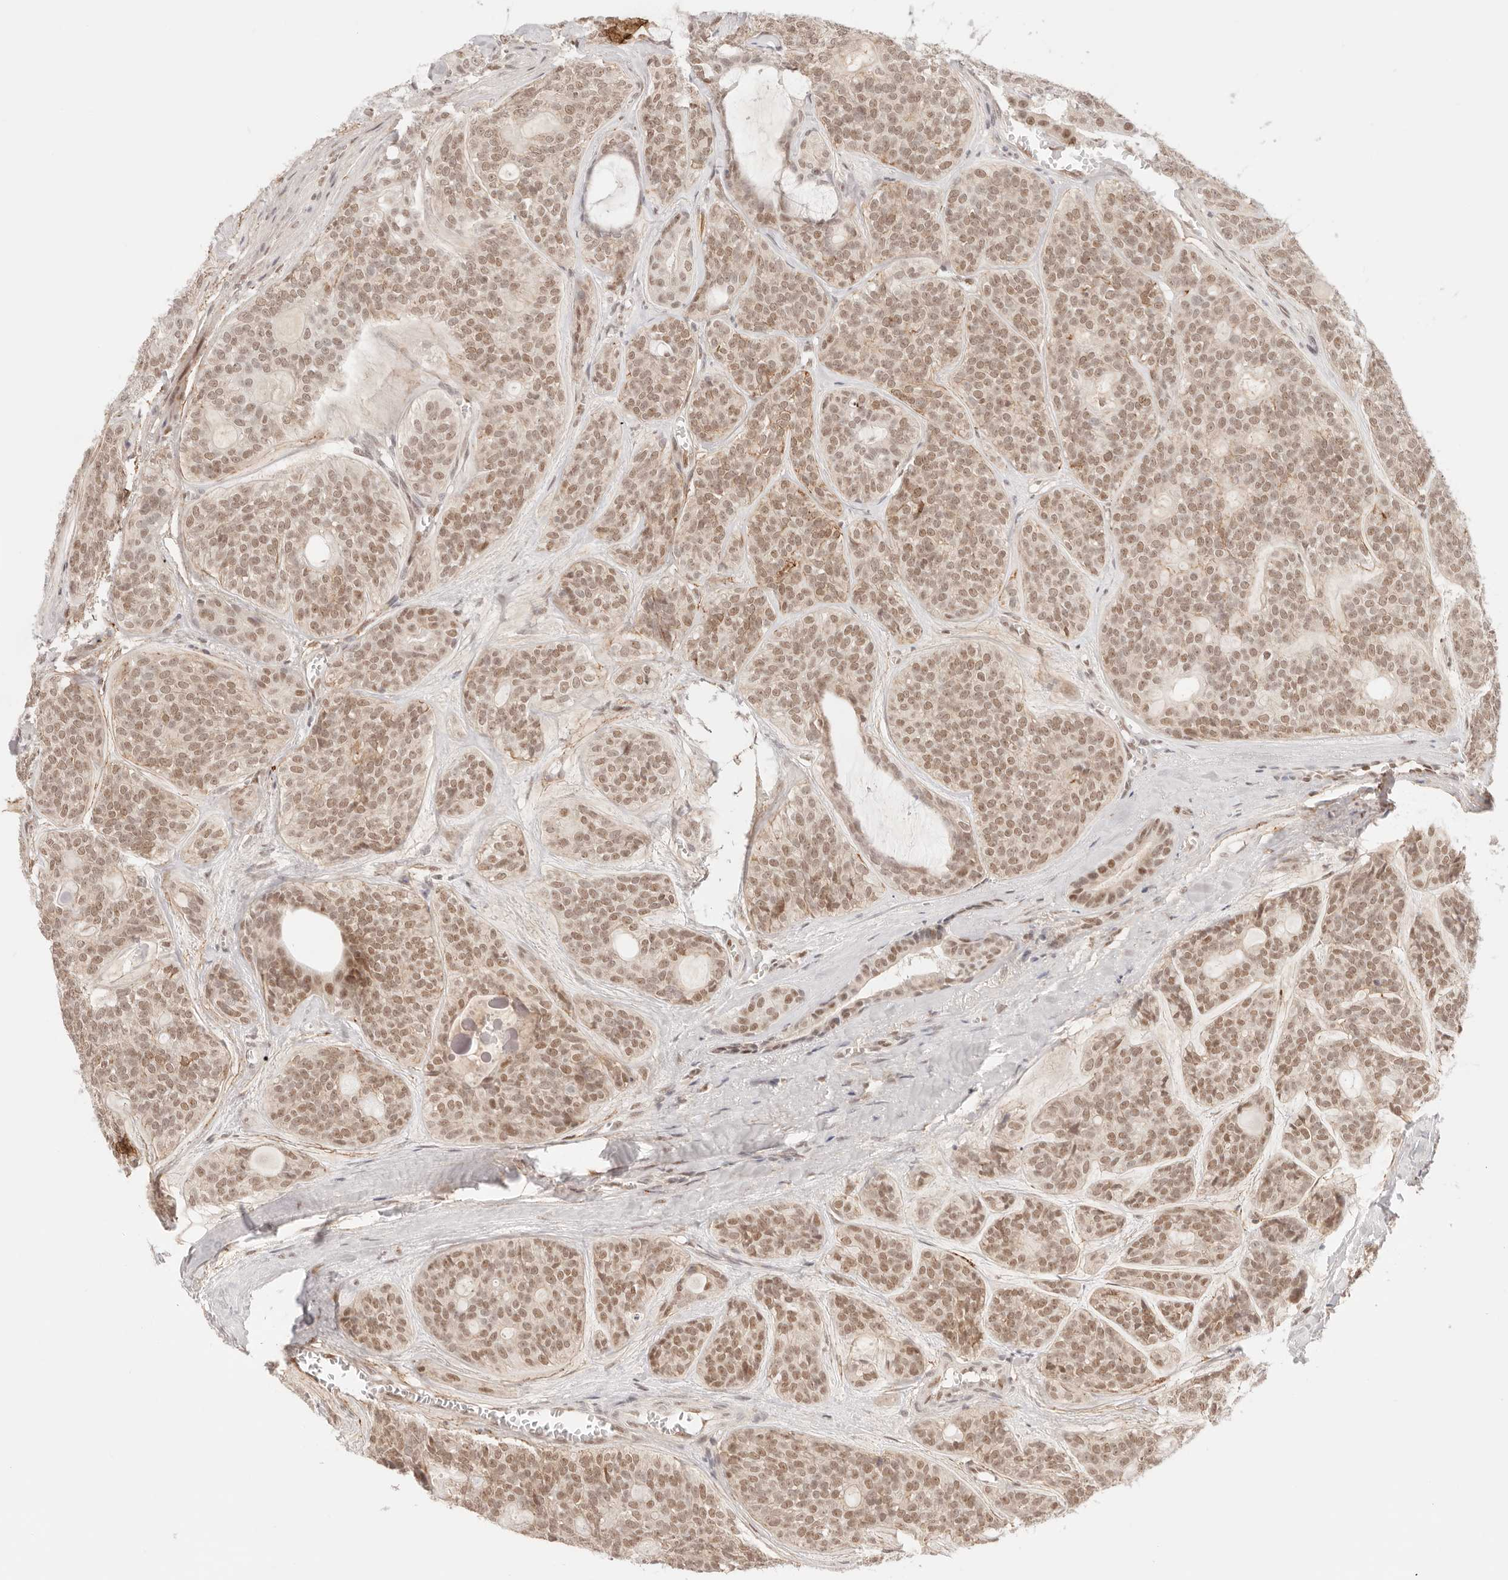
{"staining": {"intensity": "moderate", "quantity": ">75%", "location": "nuclear"}, "tissue": "head and neck cancer", "cell_type": "Tumor cells", "image_type": "cancer", "snomed": [{"axis": "morphology", "description": "Adenocarcinoma, NOS"}, {"axis": "topography", "description": "Head-Neck"}], "caption": "Head and neck adenocarcinoma tissue shows moderate nuclear staining in approximately >75% of tumor cells, visualized by immunohistochemistry.", "gene": "GTF2E2", "patient": {"sex": "male", "age": 66}}